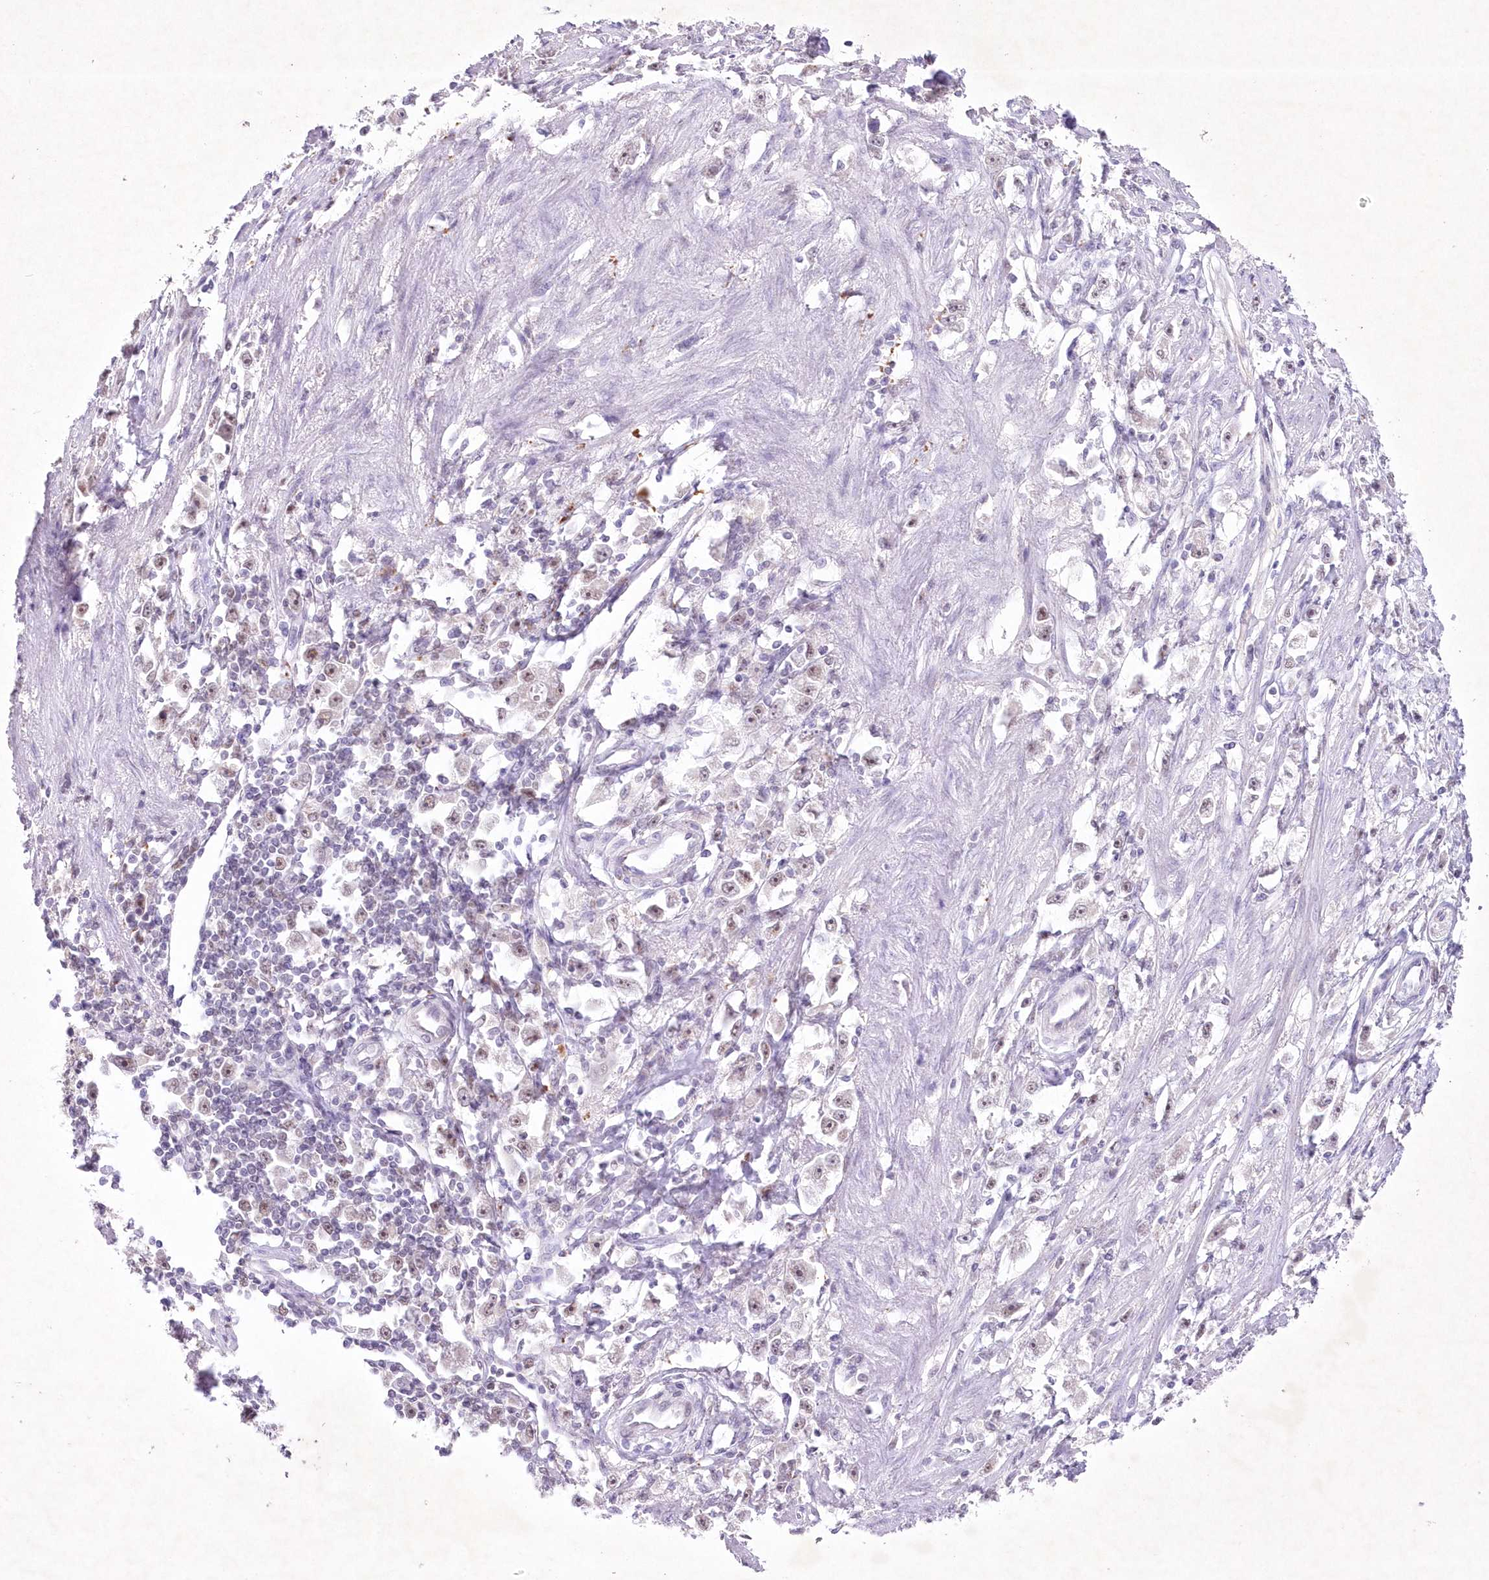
{"staining": {"intensity": "weak", "quantity": "<25%", "location": "nuclear"}, "tissue": "stomach cancer", "cell_type": "Tumor cells", "image_type": "cancer", "snomed": [{"axis": "morphology", "description": "Adenocarcinoma, NOS"}, {"axis": "topography", "description": "Stomach"}], "caption": "Immunohistochemistry (IHC) of human stomach adenocarcinoma exhibits no expression in tumor cells.", "gene": "RBM27", "patient": {"sex": "female", "age": 59}}